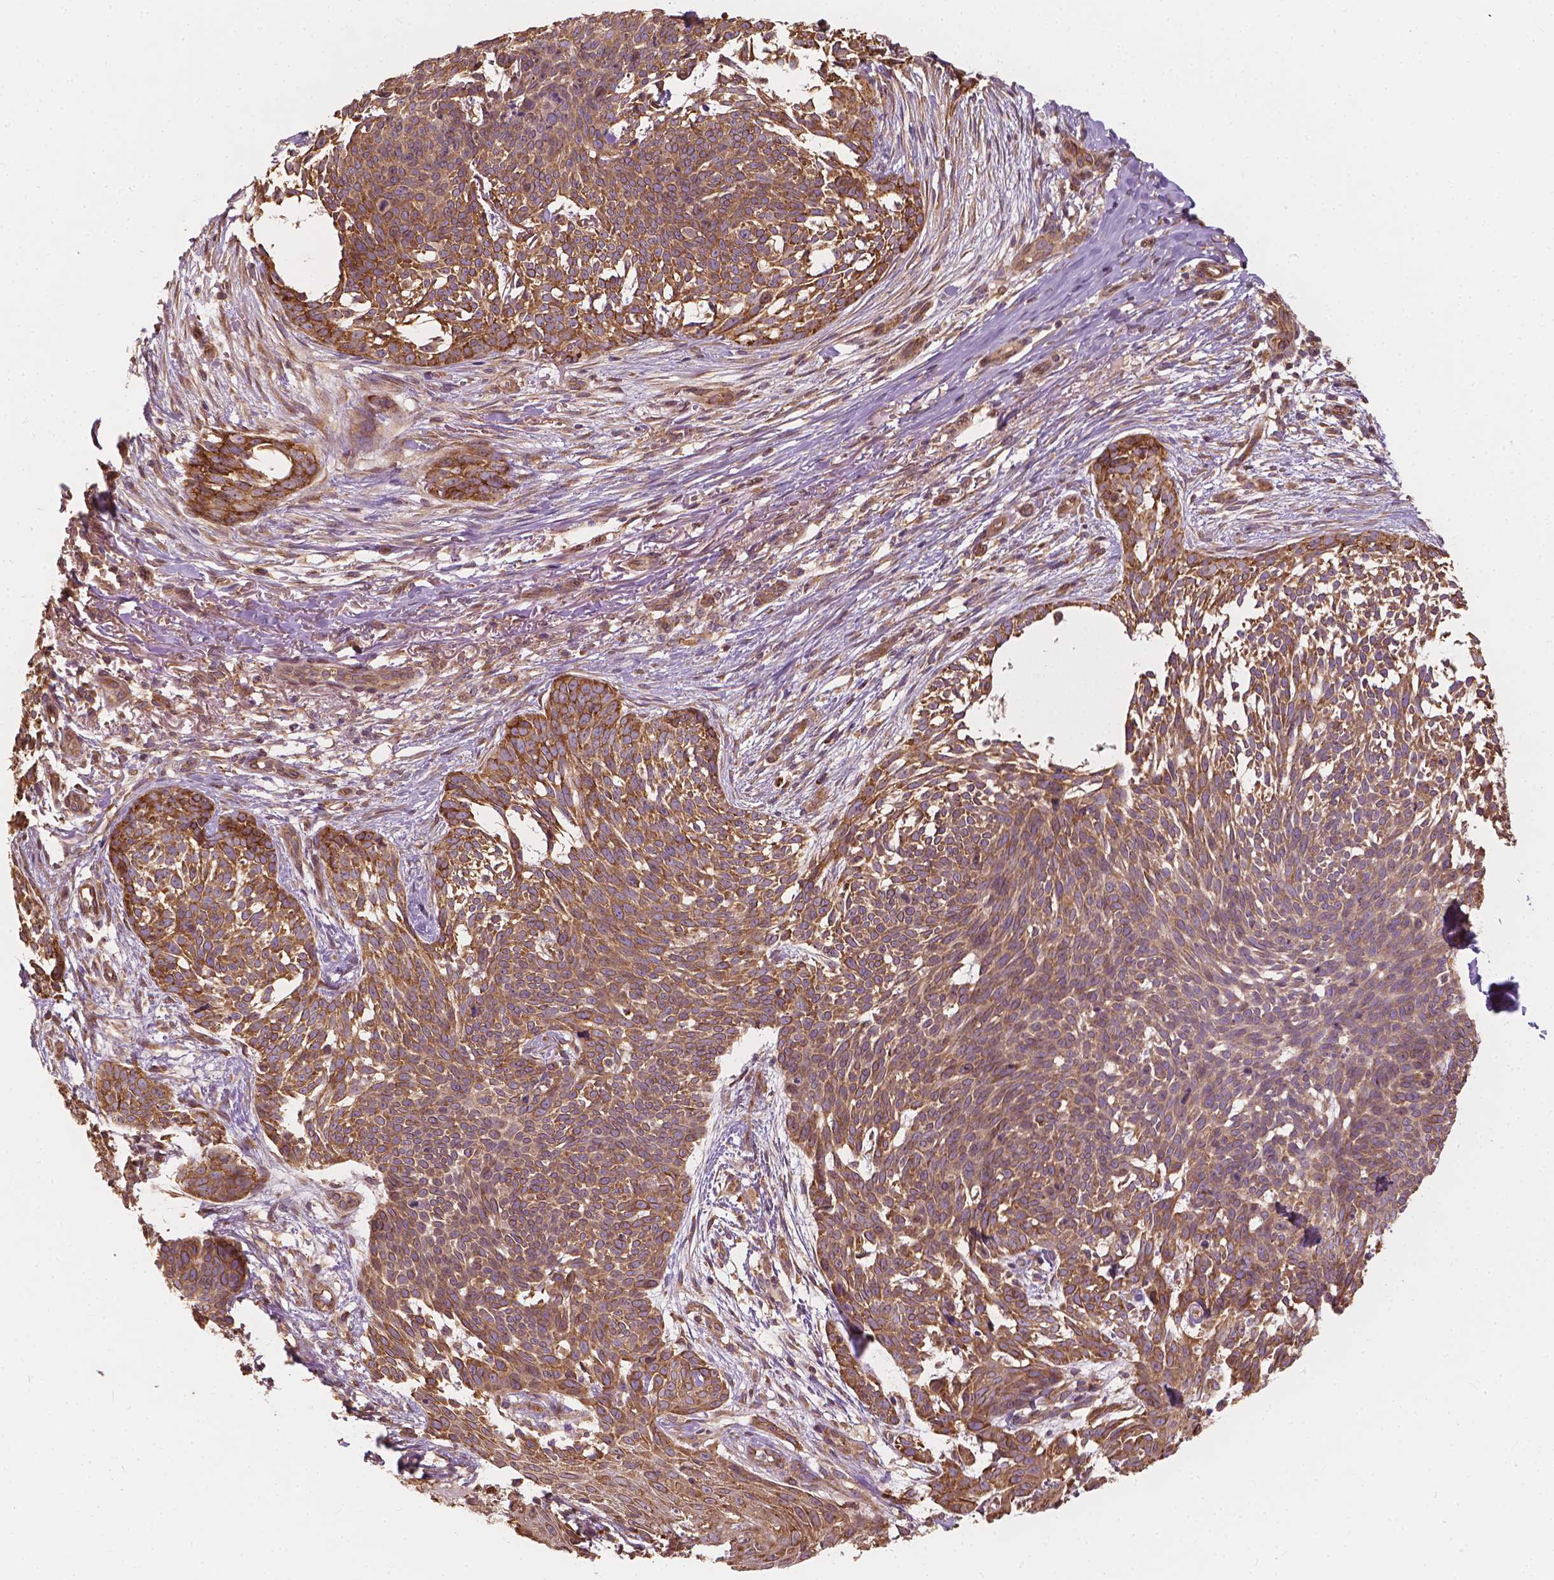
{"staining": {"intensity": "moderate", "quantity": ">75%", "location": "cytoplasmic/membranous"}, "tissue": "skin cancer", "cell_type": "Tumor cells", "image_type": "cancer", "snomed": [{"axis": "morphology", "description": "Basal cell carcinoma"}, {"axis": "topography", "description": "Skin"}], "caption": "A brown stain labels moderate cytoplasmic/membranous staining of a protein in skin cancer (basal cell carcinoma) tumor cells. (Stains: DAB in brown, nuclei in blue, Microscopy: brightfield microscopy at high magnification).", "gene": "G3BP1", "patient": {"sex": "male", "age": 88}}